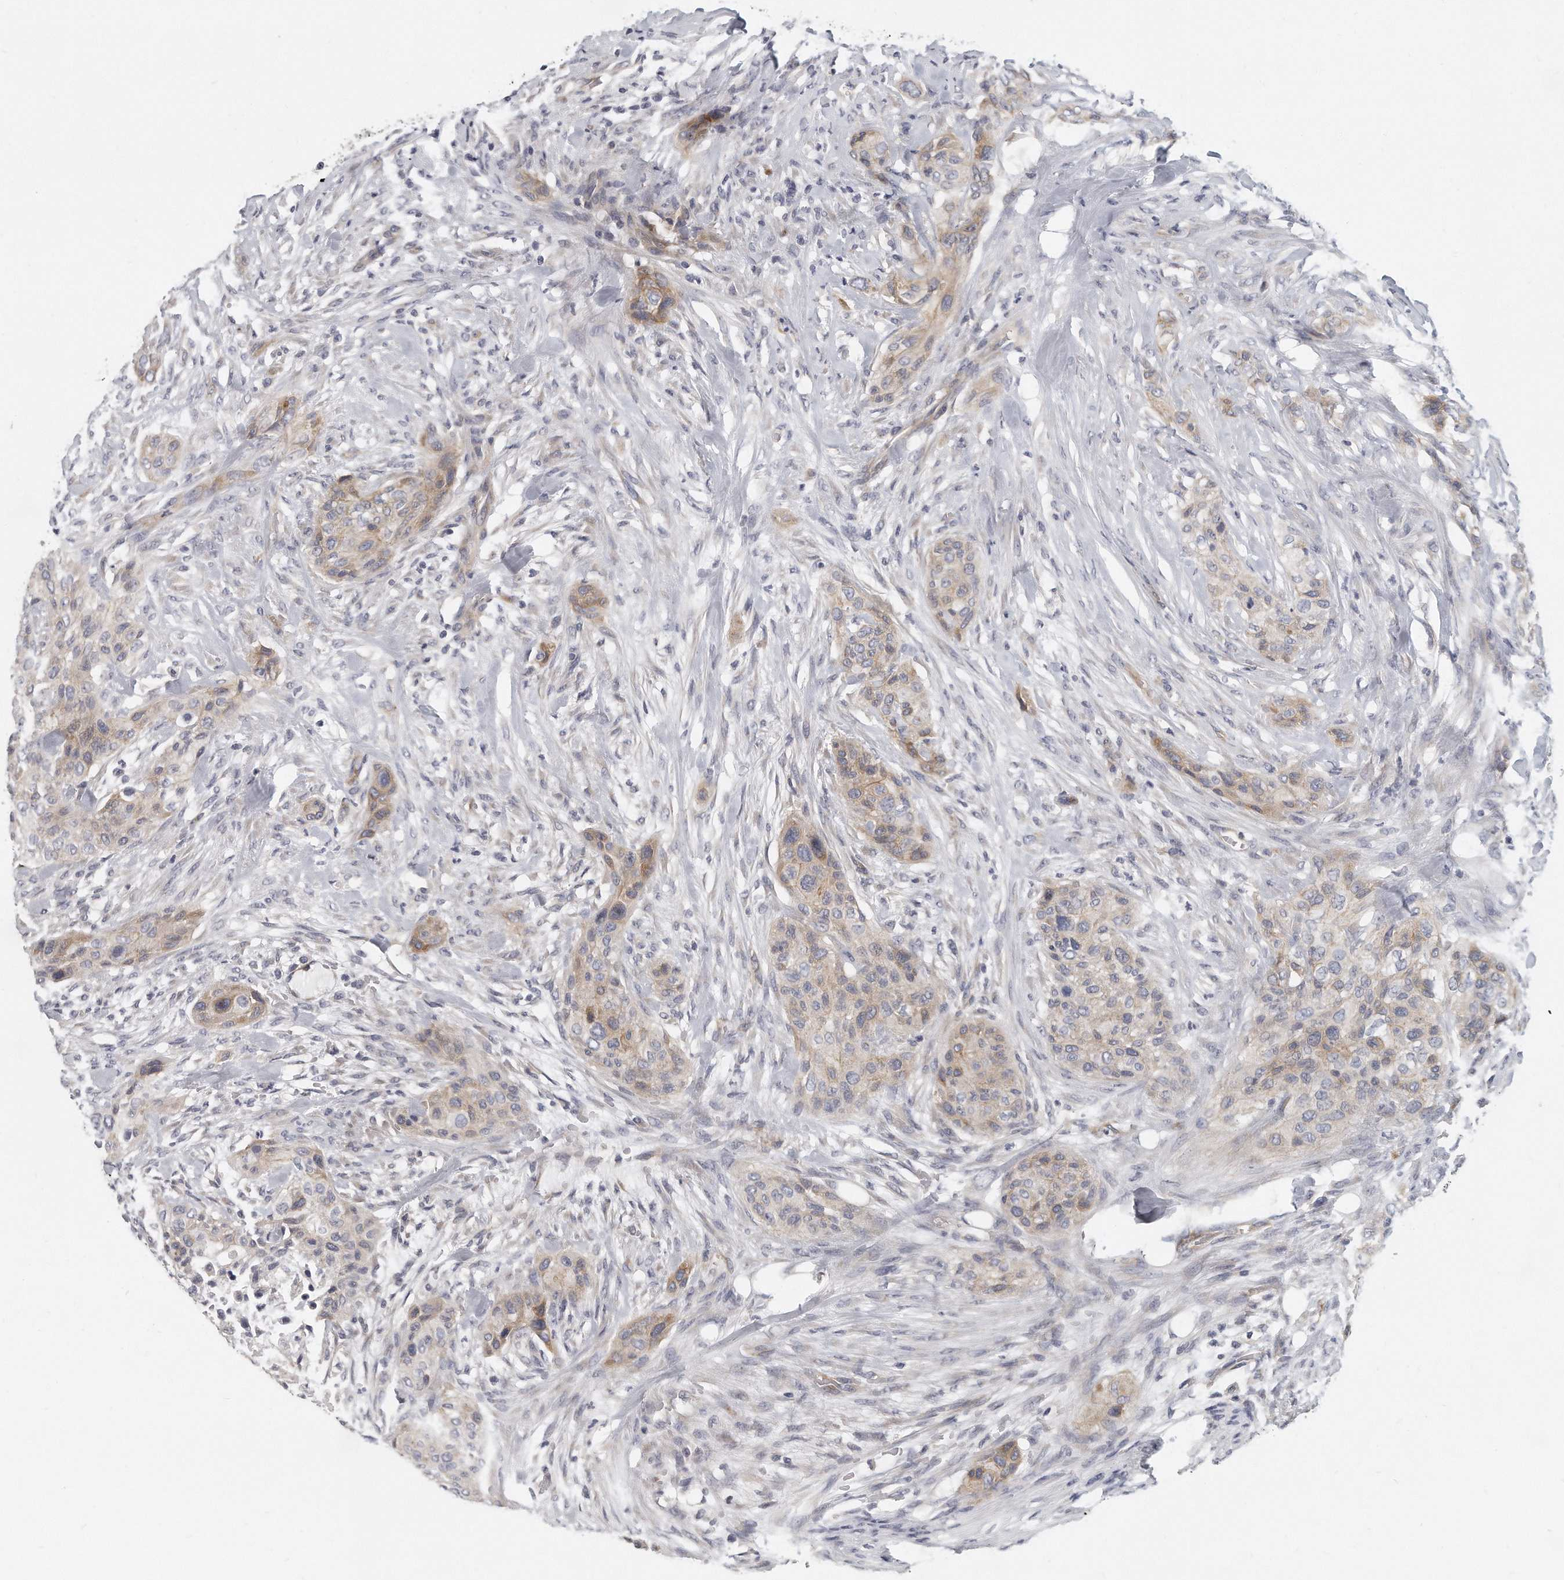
{"staining": {"intensity": "weak", "quantity": "25%-75%", "location": "cytoplasmic/membranous"}, "tissue": "urothelial cancer", "cell_type": "Tumor cells", "image_type": "cancer", "snomed": [{"axis": "morphology", "description": "Urothelial carcinoma, High grade"}, {"axis": "topography", "description": "Urinary bladder"}], "caption": "This photomicrograph shows immunohistochemistry (IHC) staining of urothelial cancer, with low weak cytoplasmic/membranous staining in approximately 25%-75% of tumor cells.", "gene": "PLEKHA6", "patient": {"sex": "male", "age": 35}}